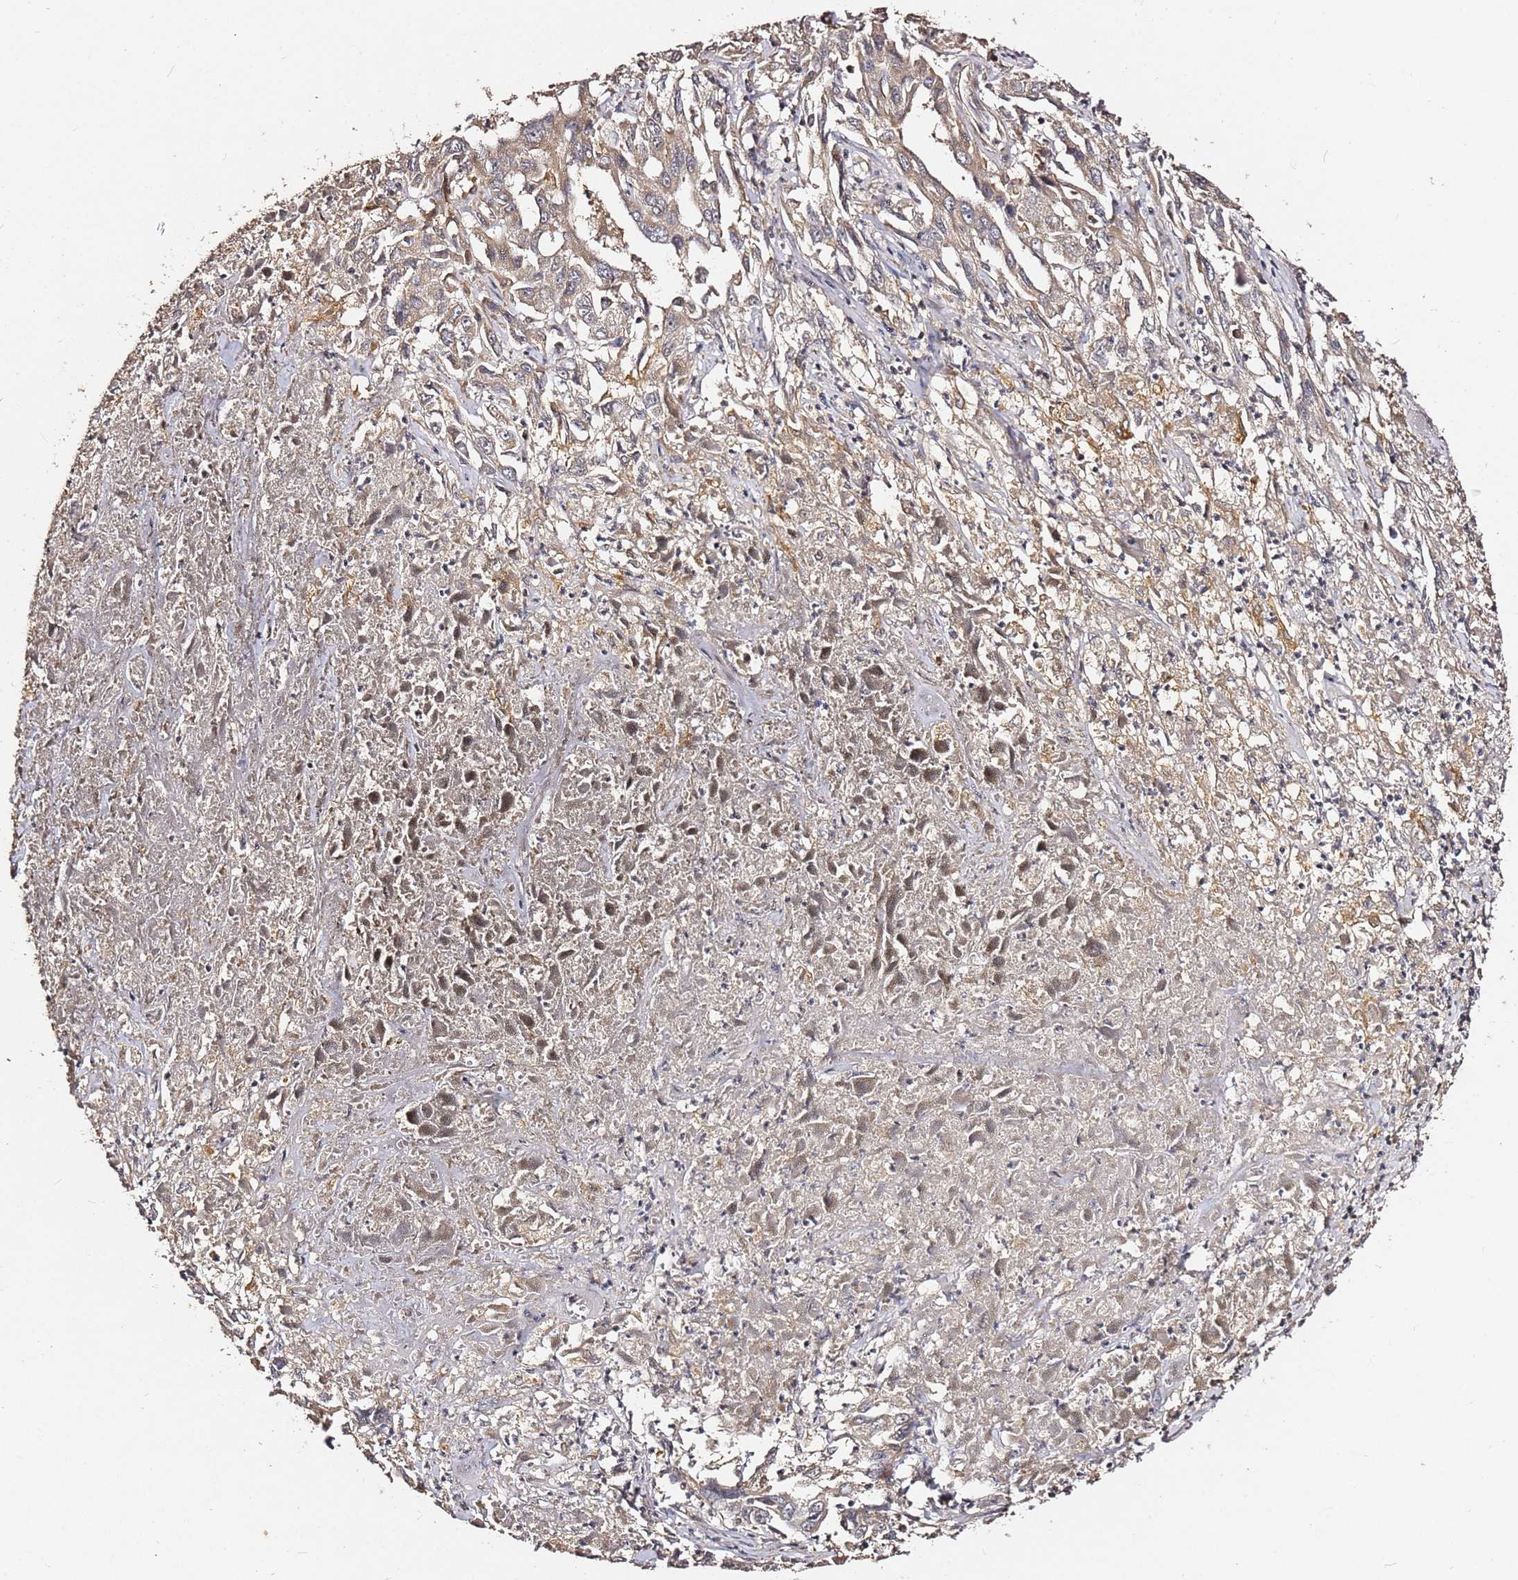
{"staining": {"intensity": "weak", "quantity": ">75%", "location": "cytoplasmic/membranous"}, "tissue": "liver cancer", "cell_type": "Tumor cells", "image_type": "cancer", "snomed": [{"axis": "morphology", "description": "Carcinoma, Hepatocellular, NOS"}, {"axis": "topography", "description": "Liver"}], "caption": "Liver cancer tissue reveals weak cytoplasmic/membranous staining in about >75% of tumor cells", "gene": "C6orf136", "patient": {"sex": "male", "age": 63}}